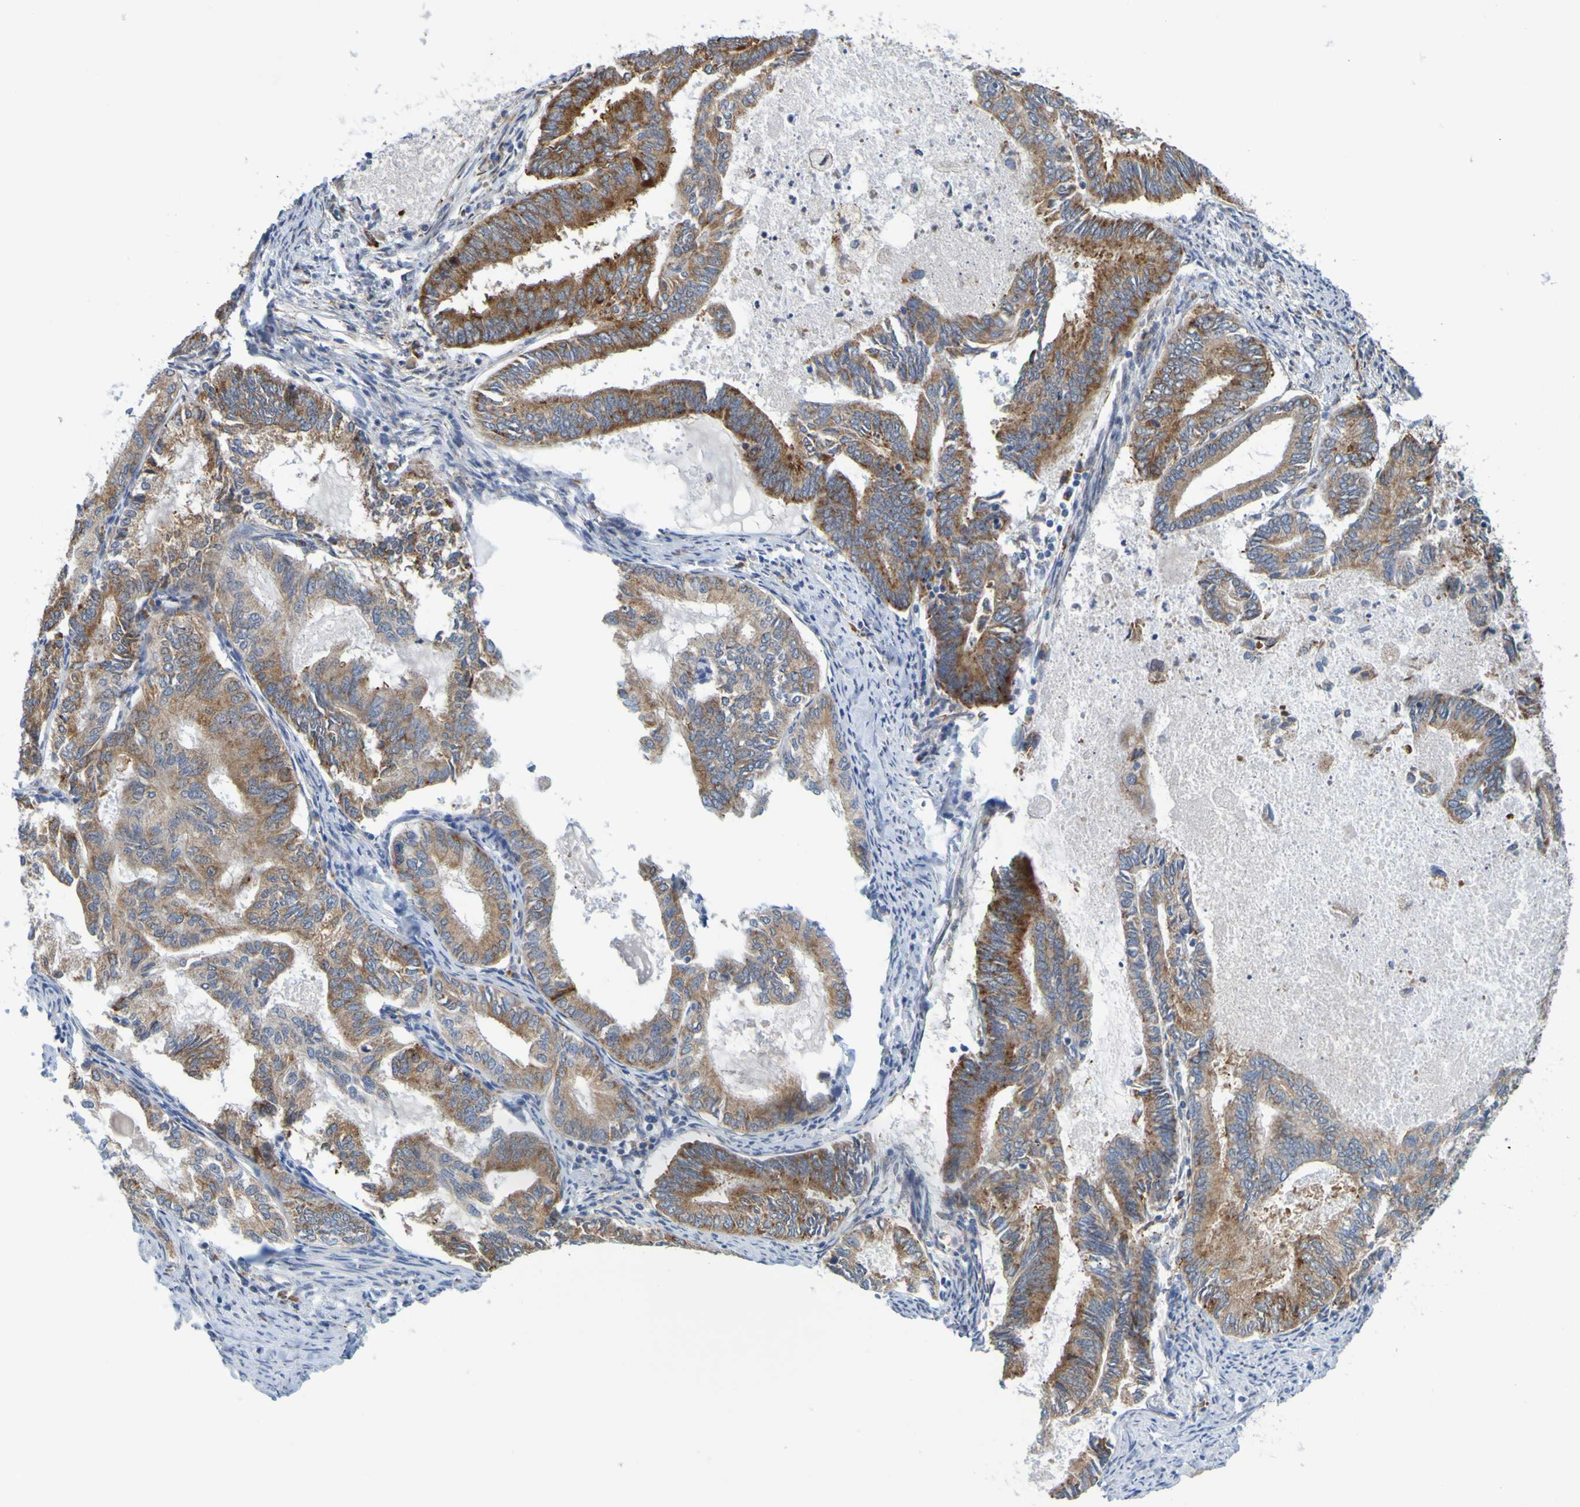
{"staining": {"intensity": "strong", "quantity": "25%-75%", "location": "cytoplasmic/membranous"}, "tissue": "endometrial cancer", "cell_type": "Tumor cells", "image_type": "cancer", "snomed": [{"axis": "morphology", "description": "Adenocarcinoma, NOS"}, {"axis": "topography", "description": "Endometrium"}], "caption": "Human adenocarcinoma (endometrial) stained with a brown dye exhibits strong cytoplasmic/membranous positive positivity in approximately 25%-75% of tumor cells.", "gene": "SIL1", "patient": {"sex": "female", "age": 86}}